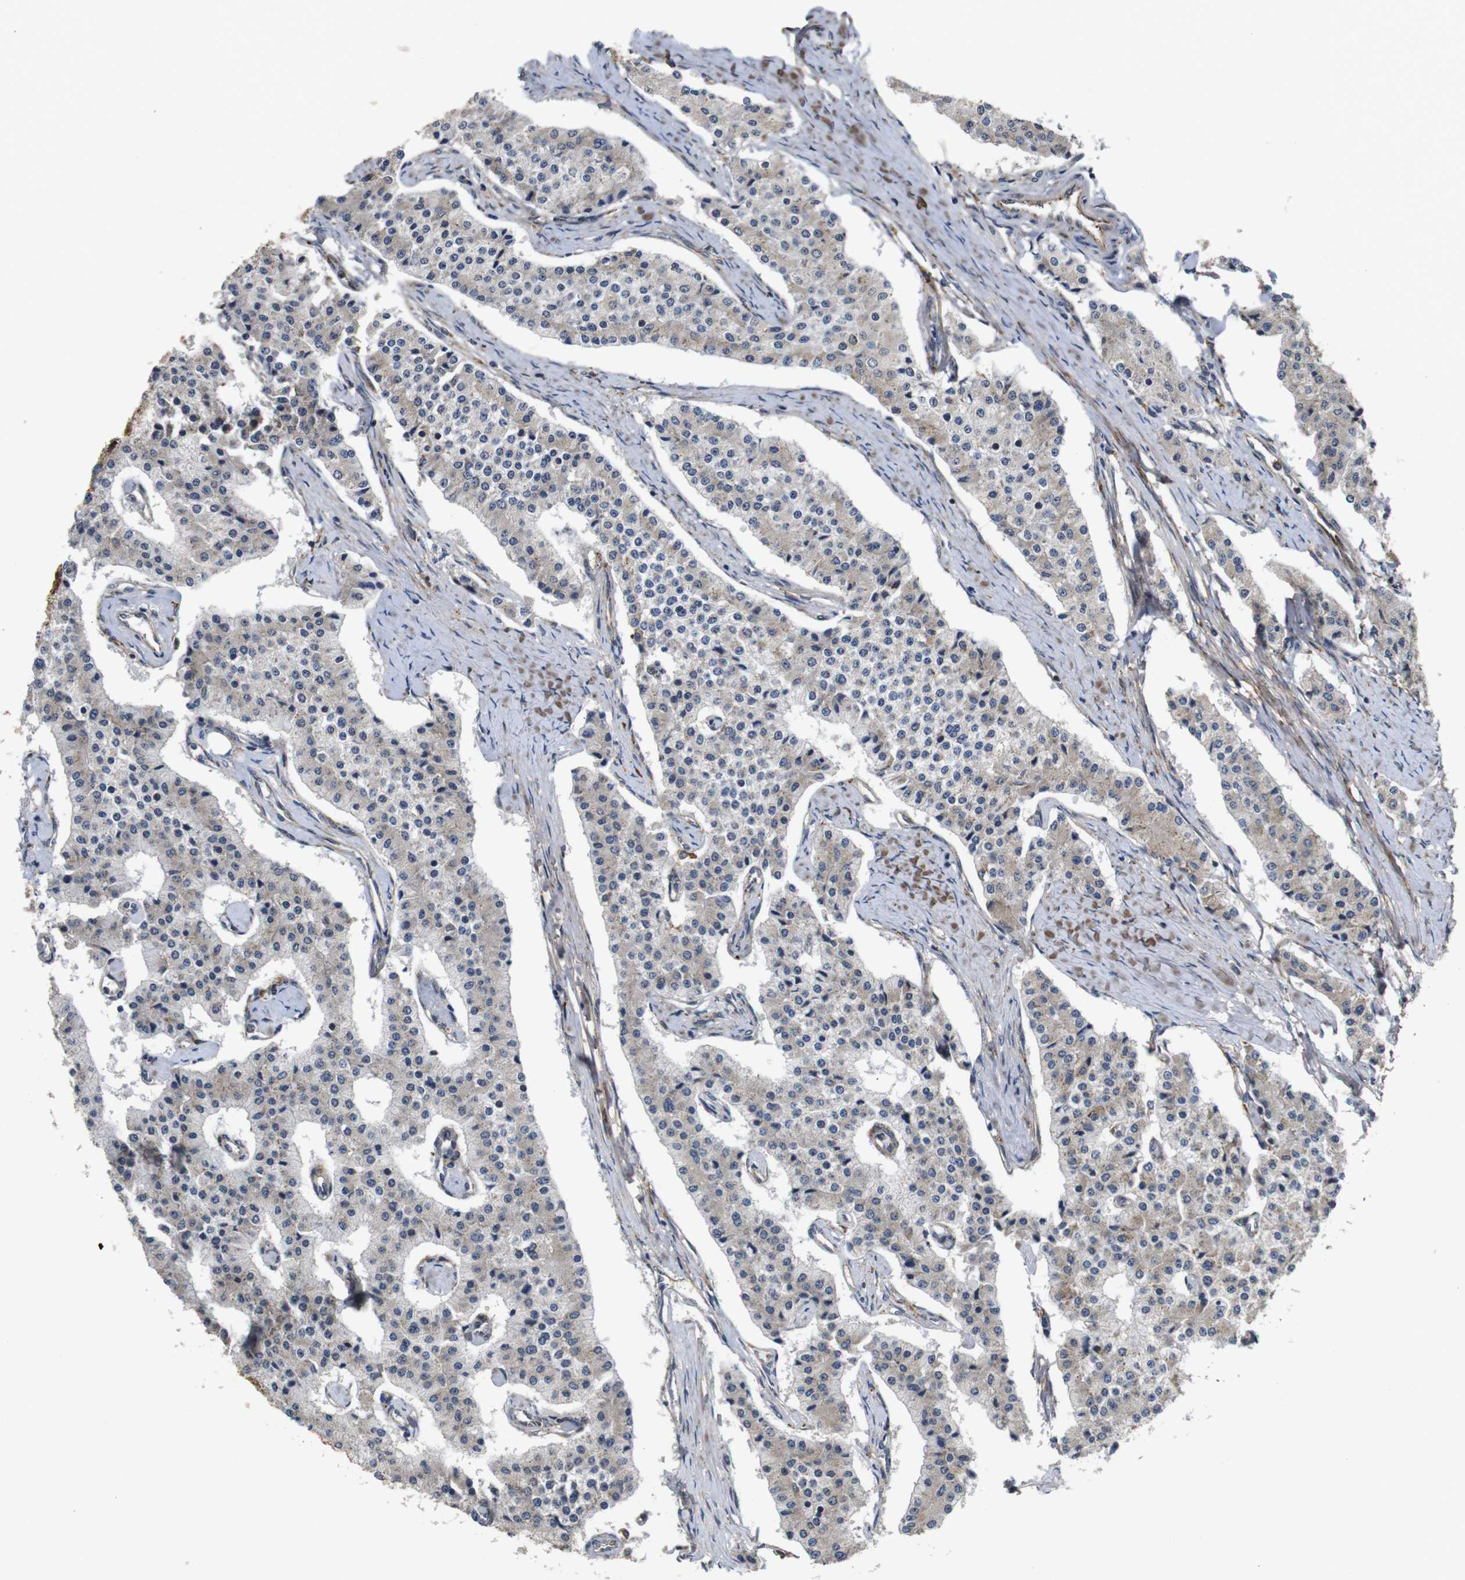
{"staining": {"intensity": "weak", "quantity": "<25%", "location": "cytoplasmic/membranous"}, "tissue": "carcinoid", "cell_type": "Tumor cells", "image_type": "cancer", "snomed": [{"axis": "morphology", "description": "Carcinoid, malignant, NOS"}, {"axis": "topography", "description": "Colon"}], "caption": "Carcinoid (malignant) stained for a protein using IHC shows no staining tumor cells.", "gene": "UBE2G2", "patient": {"sex": "female", "age": 52}}